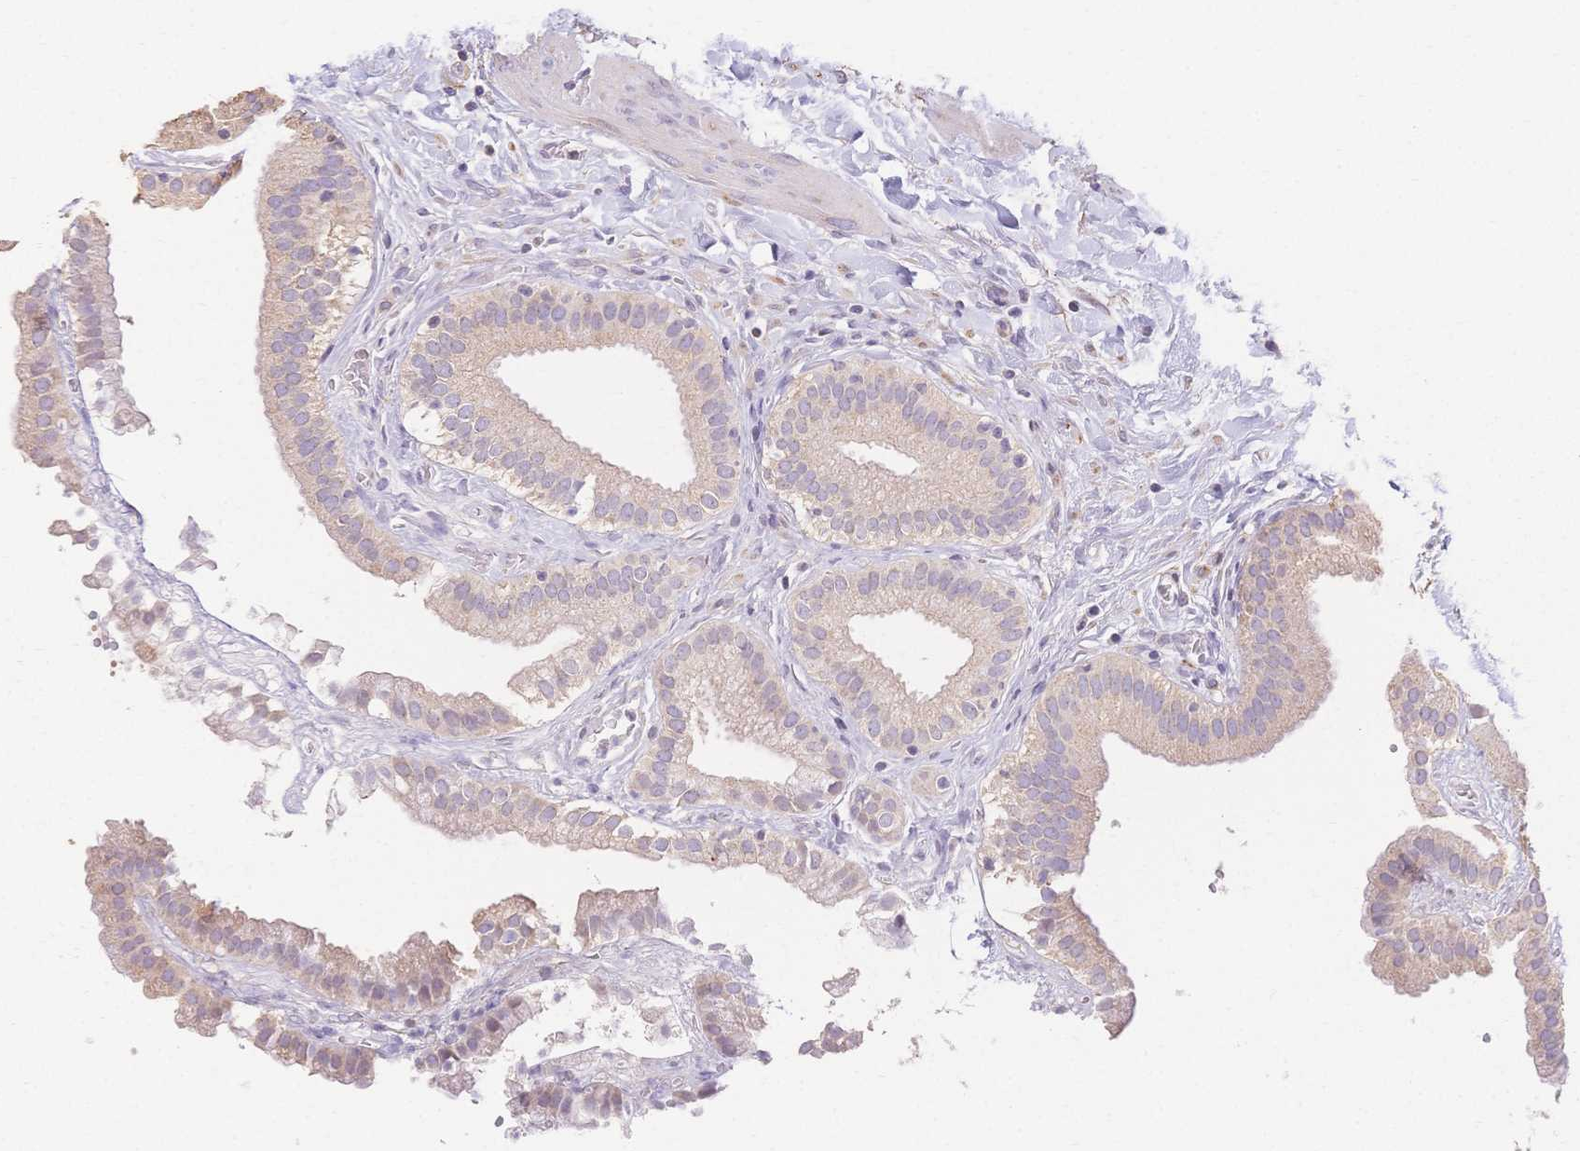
{"staining": {"intensity": "weak", "quantity": "25%-75%", "location": "cytoplasmic/membranous"}, "tissue": "gallbladder", "cell_type": "Glandular cells", "image_type": "normal", "snomed": [{"axis": "morphology", "description": "Normal tissue, NOS"}, {"axis": "topography", "description": "Gallbladder"}], "caption": "About 25%-75% of glandular cells in unremarkable human gallbladder demonstrate weak cytoplasmic/membranous protein positivity as visualized by brown immunohistochemical staining.", "gene": "HS3ST5", "patient": {"sex": "female", "age": 63}}